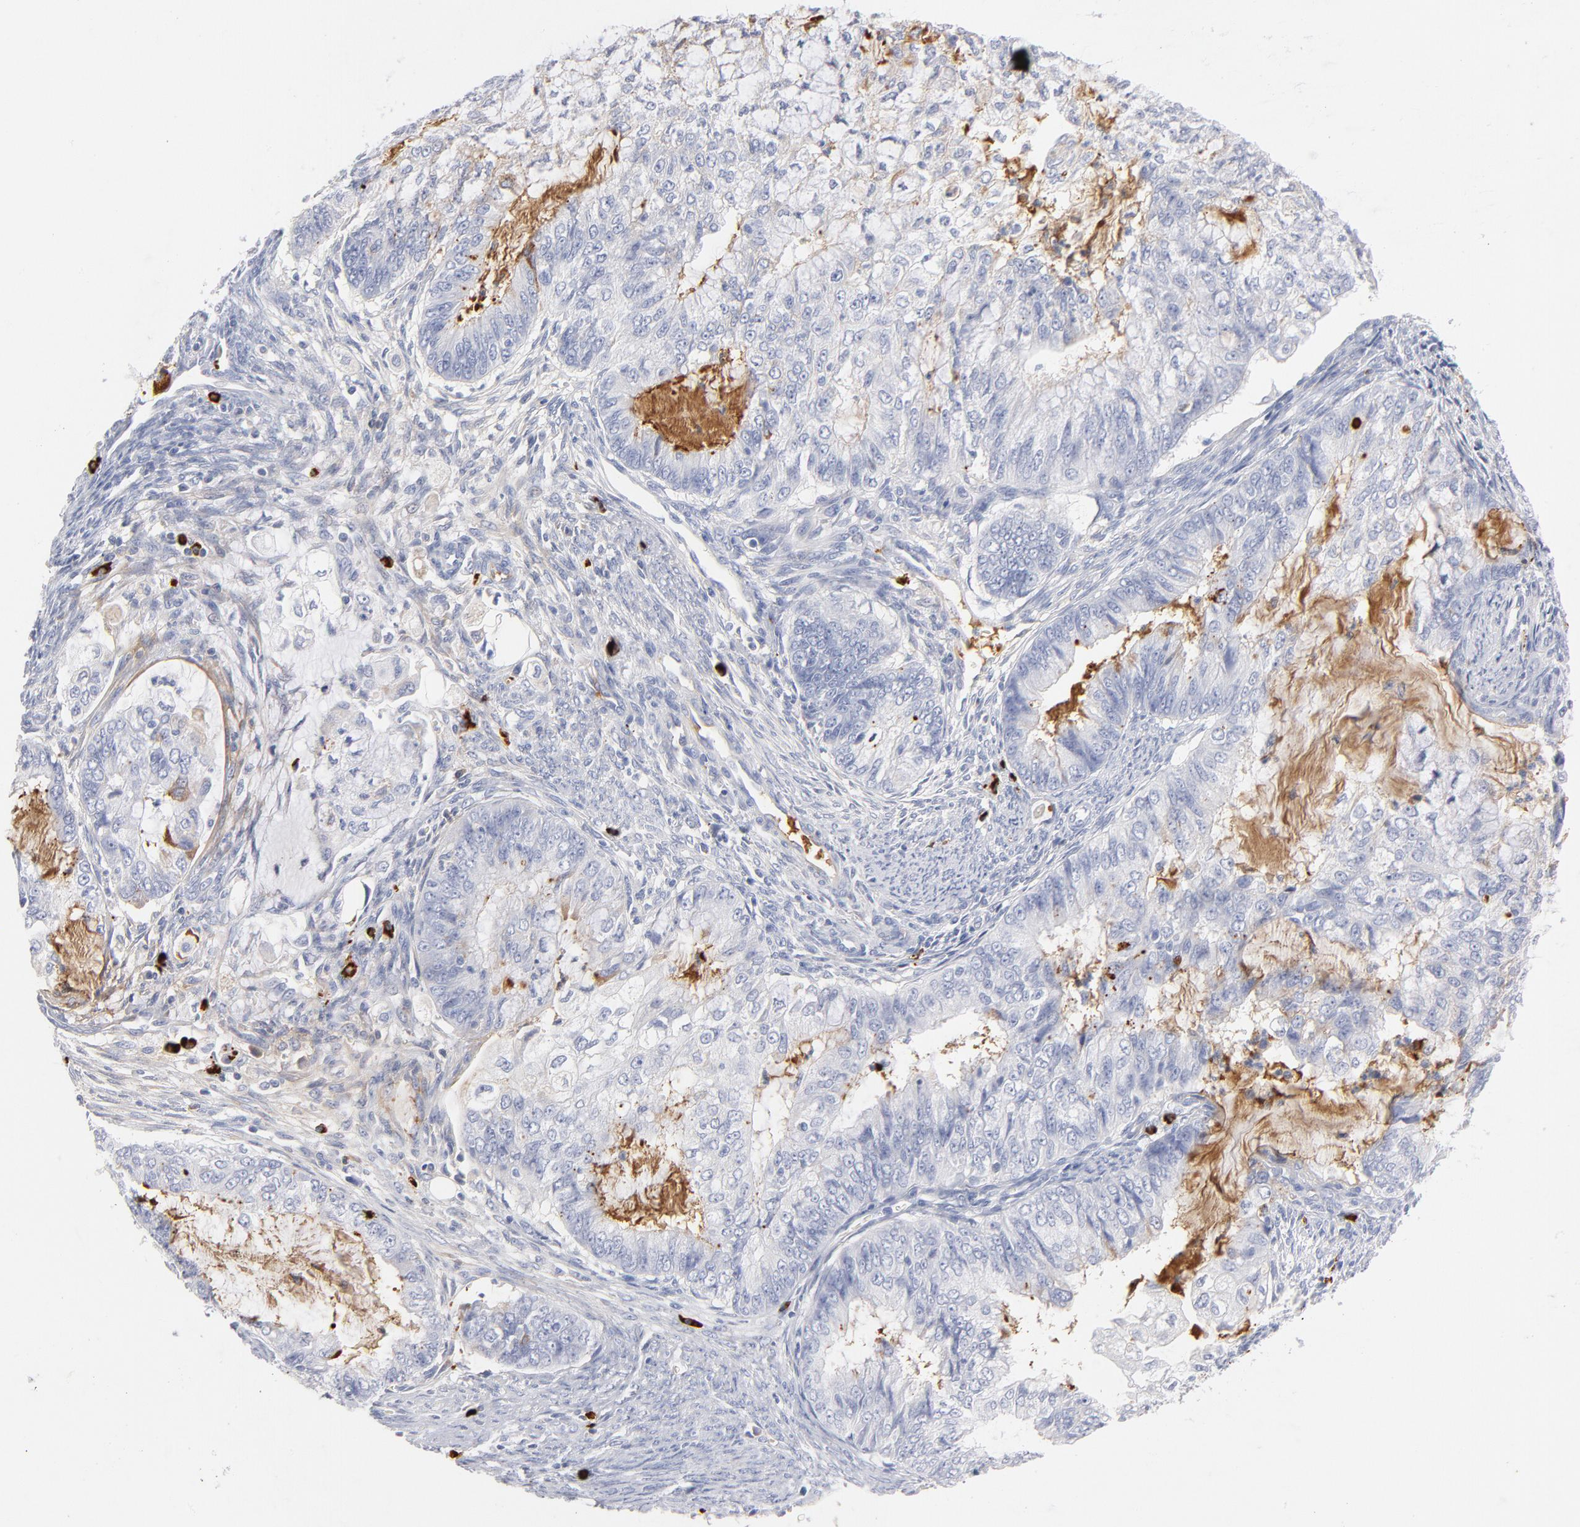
{"staining": {"intensity": "negative", "quantity": "none", "location": "none"}, "tissue": "endometrial cancer", "cell_type": "Tumor cells", "image_type": "cancer", "snomed": [{"axis": "morphology", "description": "Adenocarcinoma, NOS"}, {"axis": "topography", "description": "Endometrium"}], "caption": "A histopathology image of endometrial adenocarcinoma stained for a protein exhibits no brown staining in tumor cells.", "gene": "PLAT", "patient": {"sex": "female", "age": 75}}